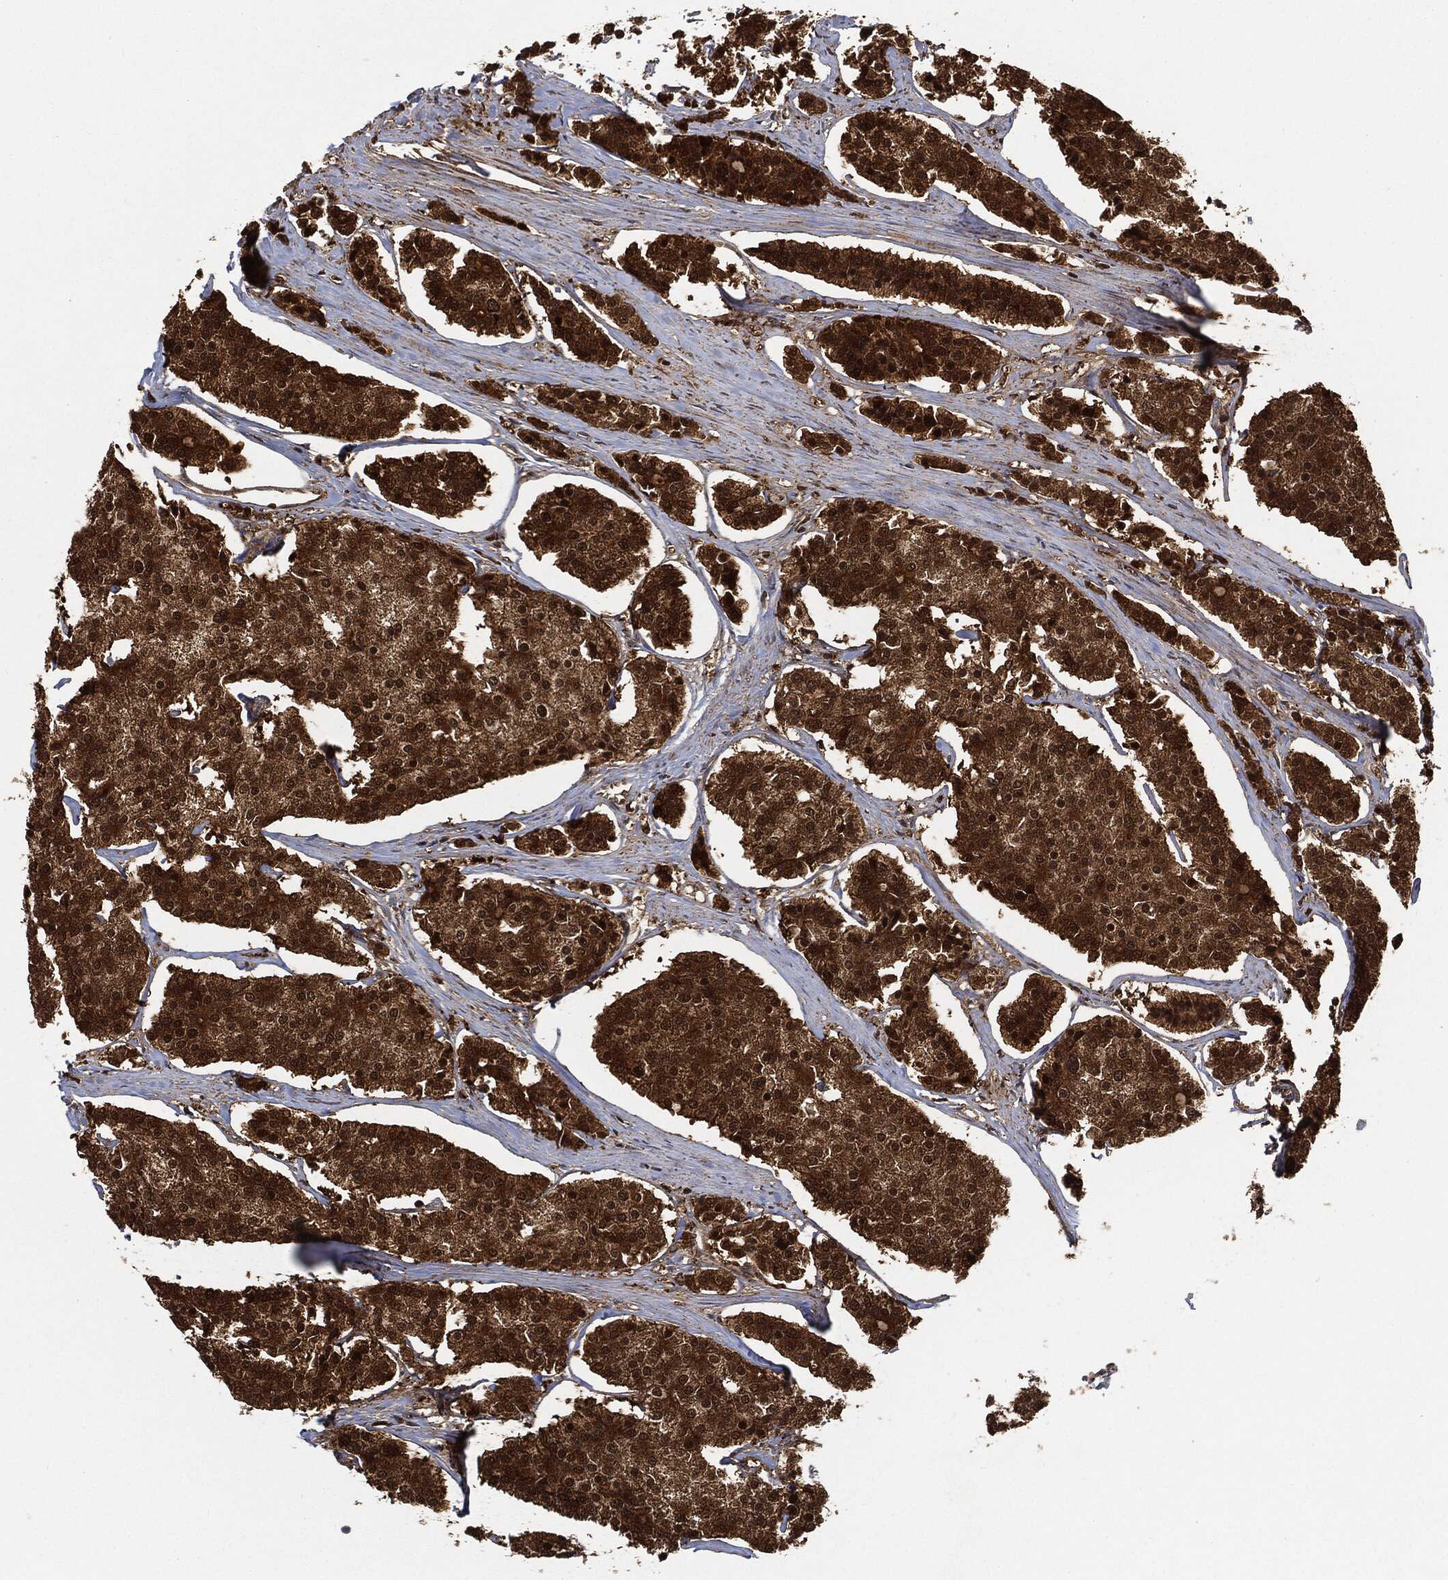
{"staining": {"intensity": "strong", "quantity": ">75%", "location": "cytoplasmic/membranous,nuclear"}, "tissue": "carcinoid", "cell_type": "Tumor cells", "image_type": "cancer", "snomed": [{"axis": "morphology", "description": "Carcinoid, malignant, NOS"}, {"axis": "topography", "description": "Small intestine"}], "caption": "The photomicrograph reveals immunohistochemical staining of carcinoid. There is strong cytoplasmic/membranous and nuclear staining is present in about >75% of tumor cells. The protein is stained brown, and the nuclei are stained in blue (DAB IHC with brightfield microscopy, high magnification).", "gene": "CUTA", "patient": {"sex": "female", "age": 65}}